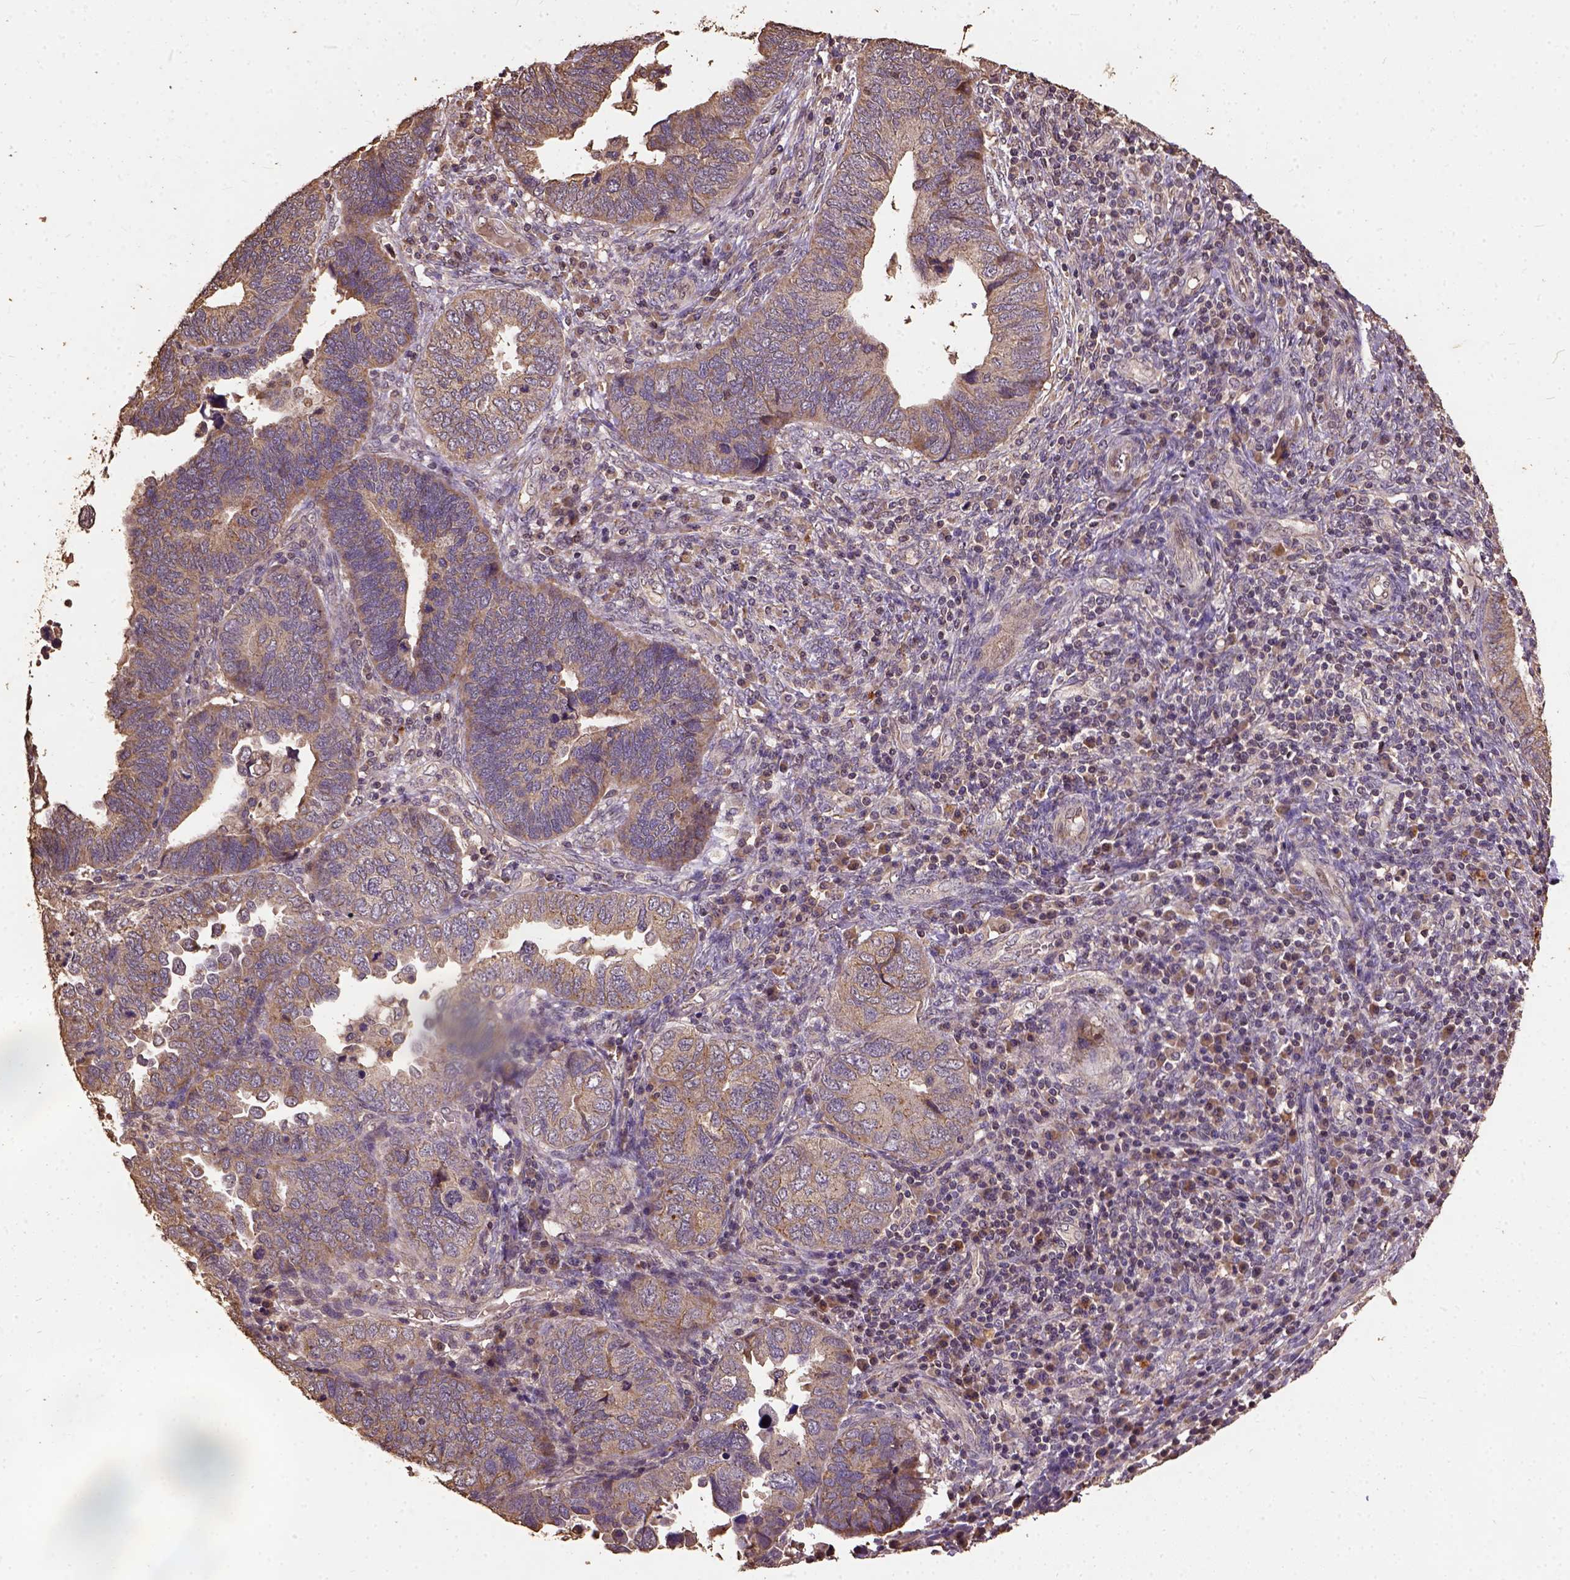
{"staining": {"intensity": "moderate", "quantity": "25%-75%", "location": "cytoplasmic/membranous"}, "tissue": "endometrial cancer", "cell_type": "Tumor cells", "image_type": "cancer", "snomed": [{"axis": "morphology", "description": "Adenocarcinoma, NOS"}, {"axis": "topography", "description": "Endometrium"}], "caption": "Approximately 25%-75% of tumor cells in endometrial adenocarcinoma display moderate cytoplasmic/membranous protein expression as visualized by brown immunohistochemical staining.", "gene": "ATP1B3", "patient": {"sex": "female", "age": 79}}